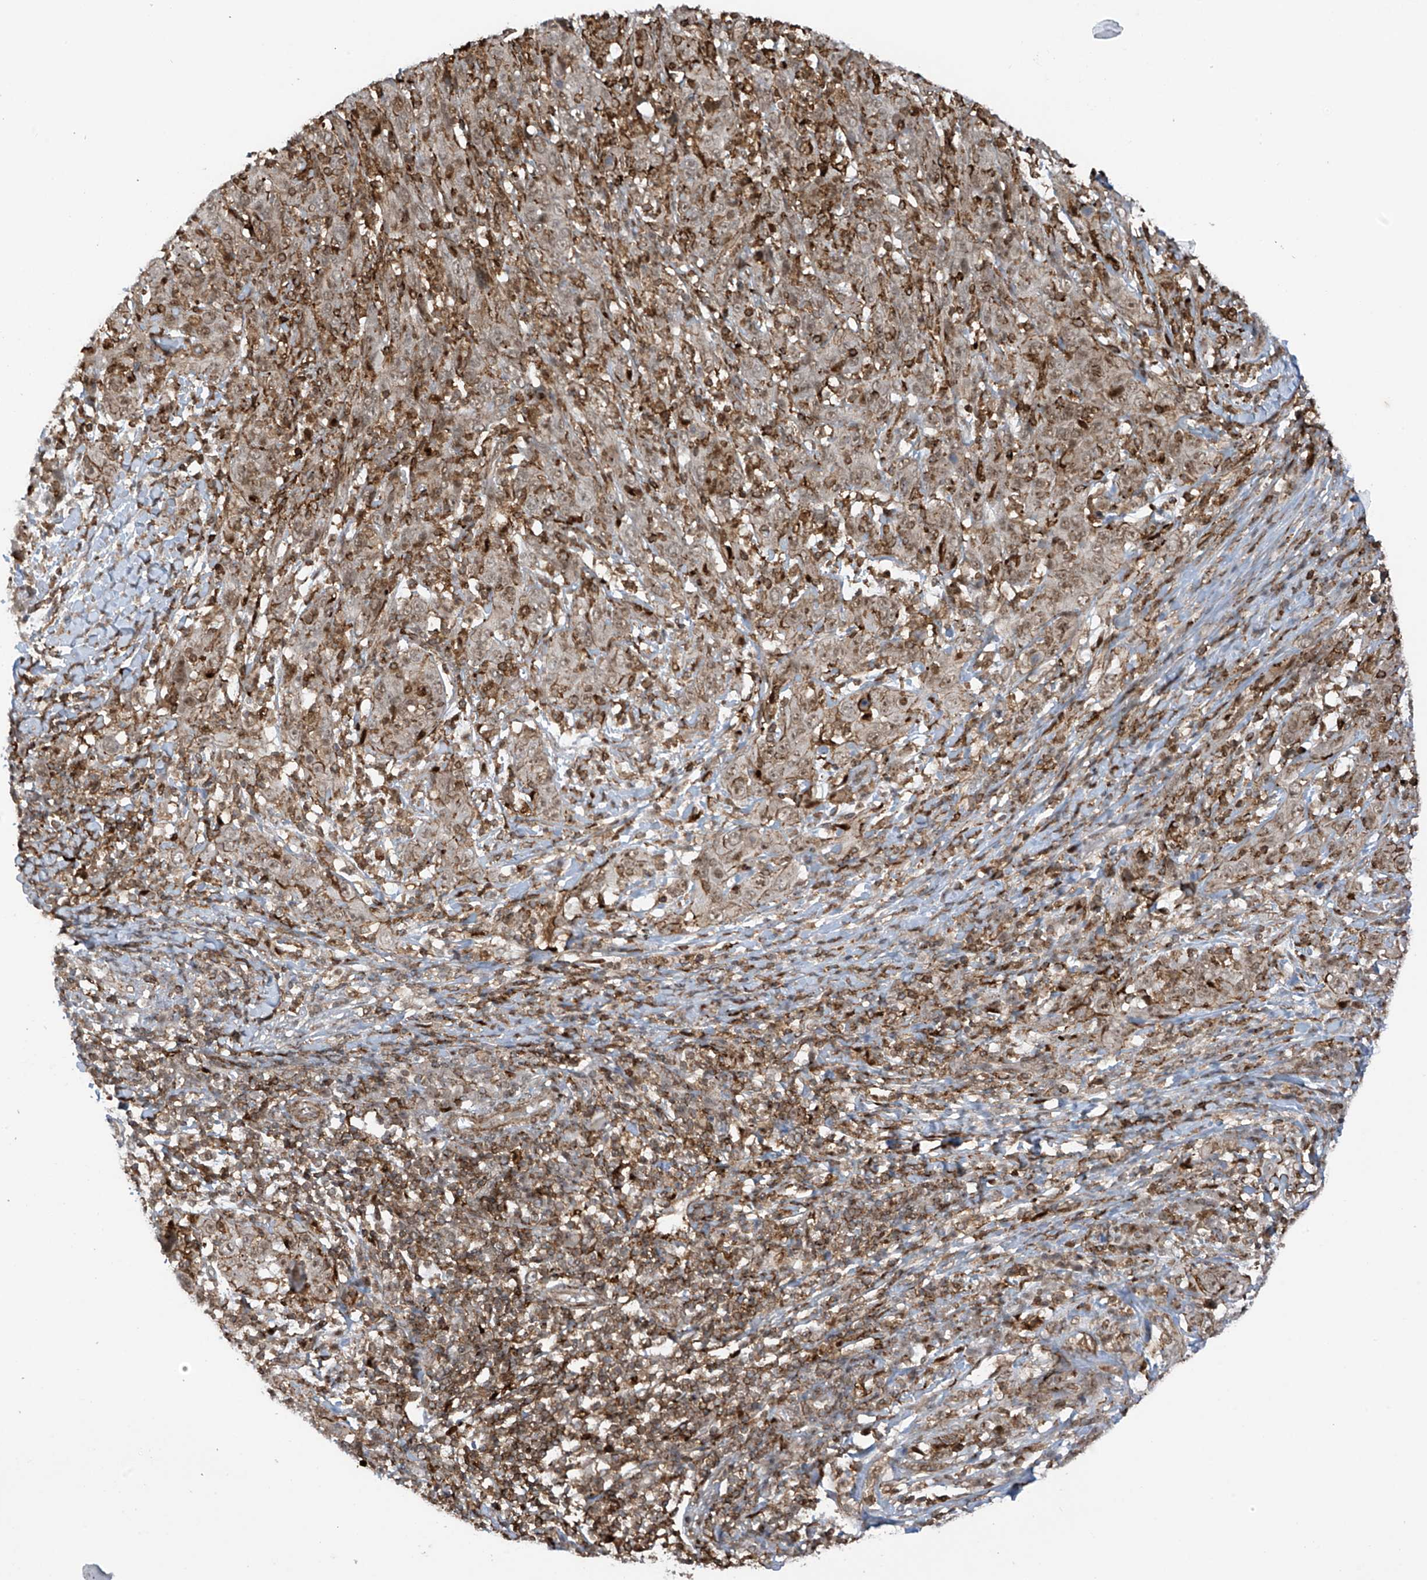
{"staining": {"intensity": "moderate", "quantity": "25%-75%", "location": "nuclear"}, "tissue": "cervical cancer", "cell_type": "Tumor cells", "image_type": "cancer", "snomed": [{"axis": "morphology", "description": "Squamous cell carcinoma, NOS"}, {"axis": "topography", "description": "Cervix"}], "caption": "This histopathology image demonstrates IHC staining of cervical cancer, with medium moderate nuclear staining in approximately 25%-75% of tumor cells.", "gene": "REPIN1", "patient": {"sex": "female", "age": 46}}